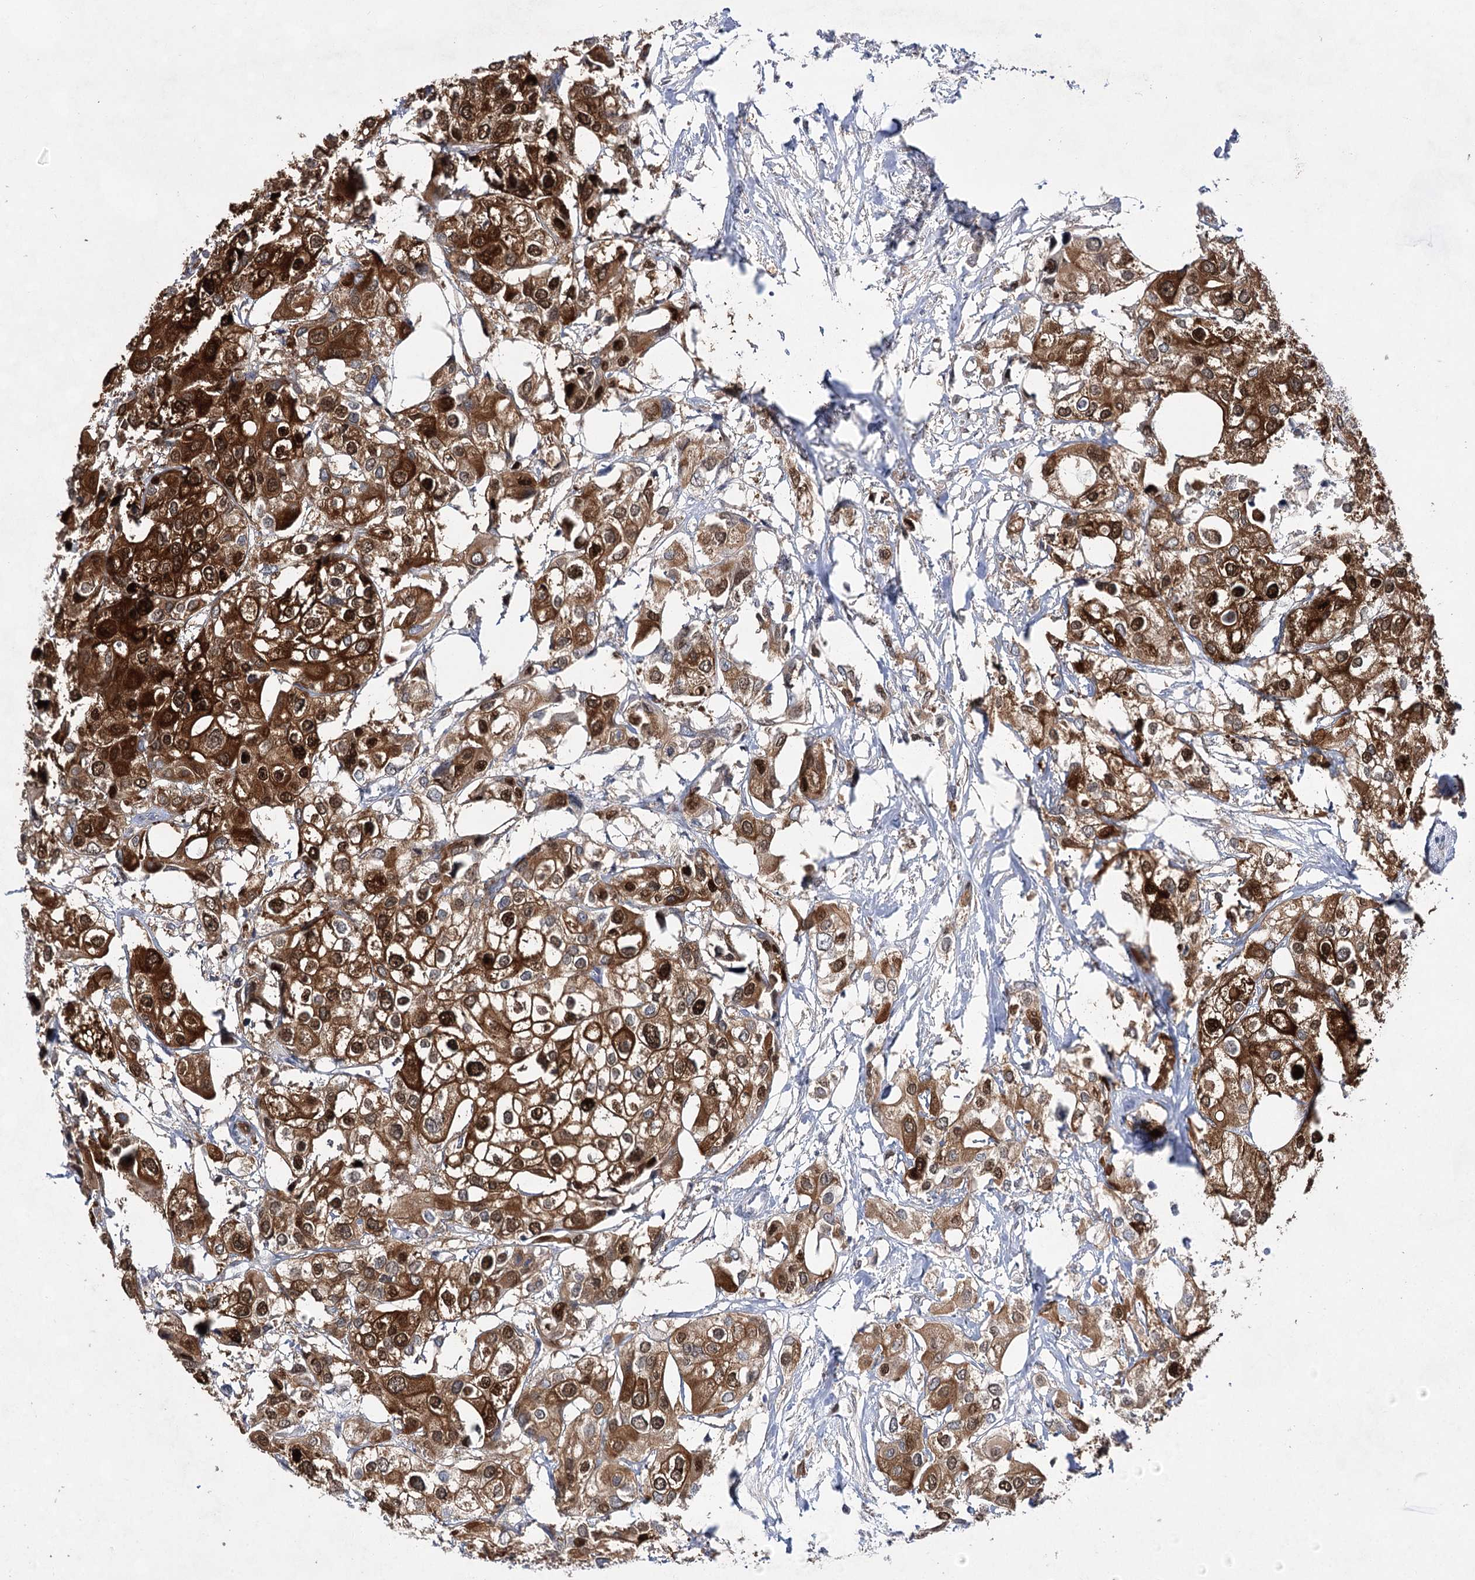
{"staining": {"intensity": "strong", "quantity": ">75%", "location": "cytoplasmic/membranous,nuclear"}, "tissue": "urothelial cancer", "cell_type": "Tumor cells", "image_type": "cancer", "snomed": [{"axis": "morphology", "description": "Urothelial carcinoma, High grade"}, {"axis": "topography", "description": "Urinary bladder"}], "caption": "High-magnification brightfield microscopy of urothelial cancer stained with DAB (brown) and counterstained with hematoxylin (blue). tumor cells exhibit strong cytoplasmic/membranous and nuclear positivity is present in approximately>75% of cells.", "gene": "UGDH", "patient": {"sex": "male", "age": 64}}